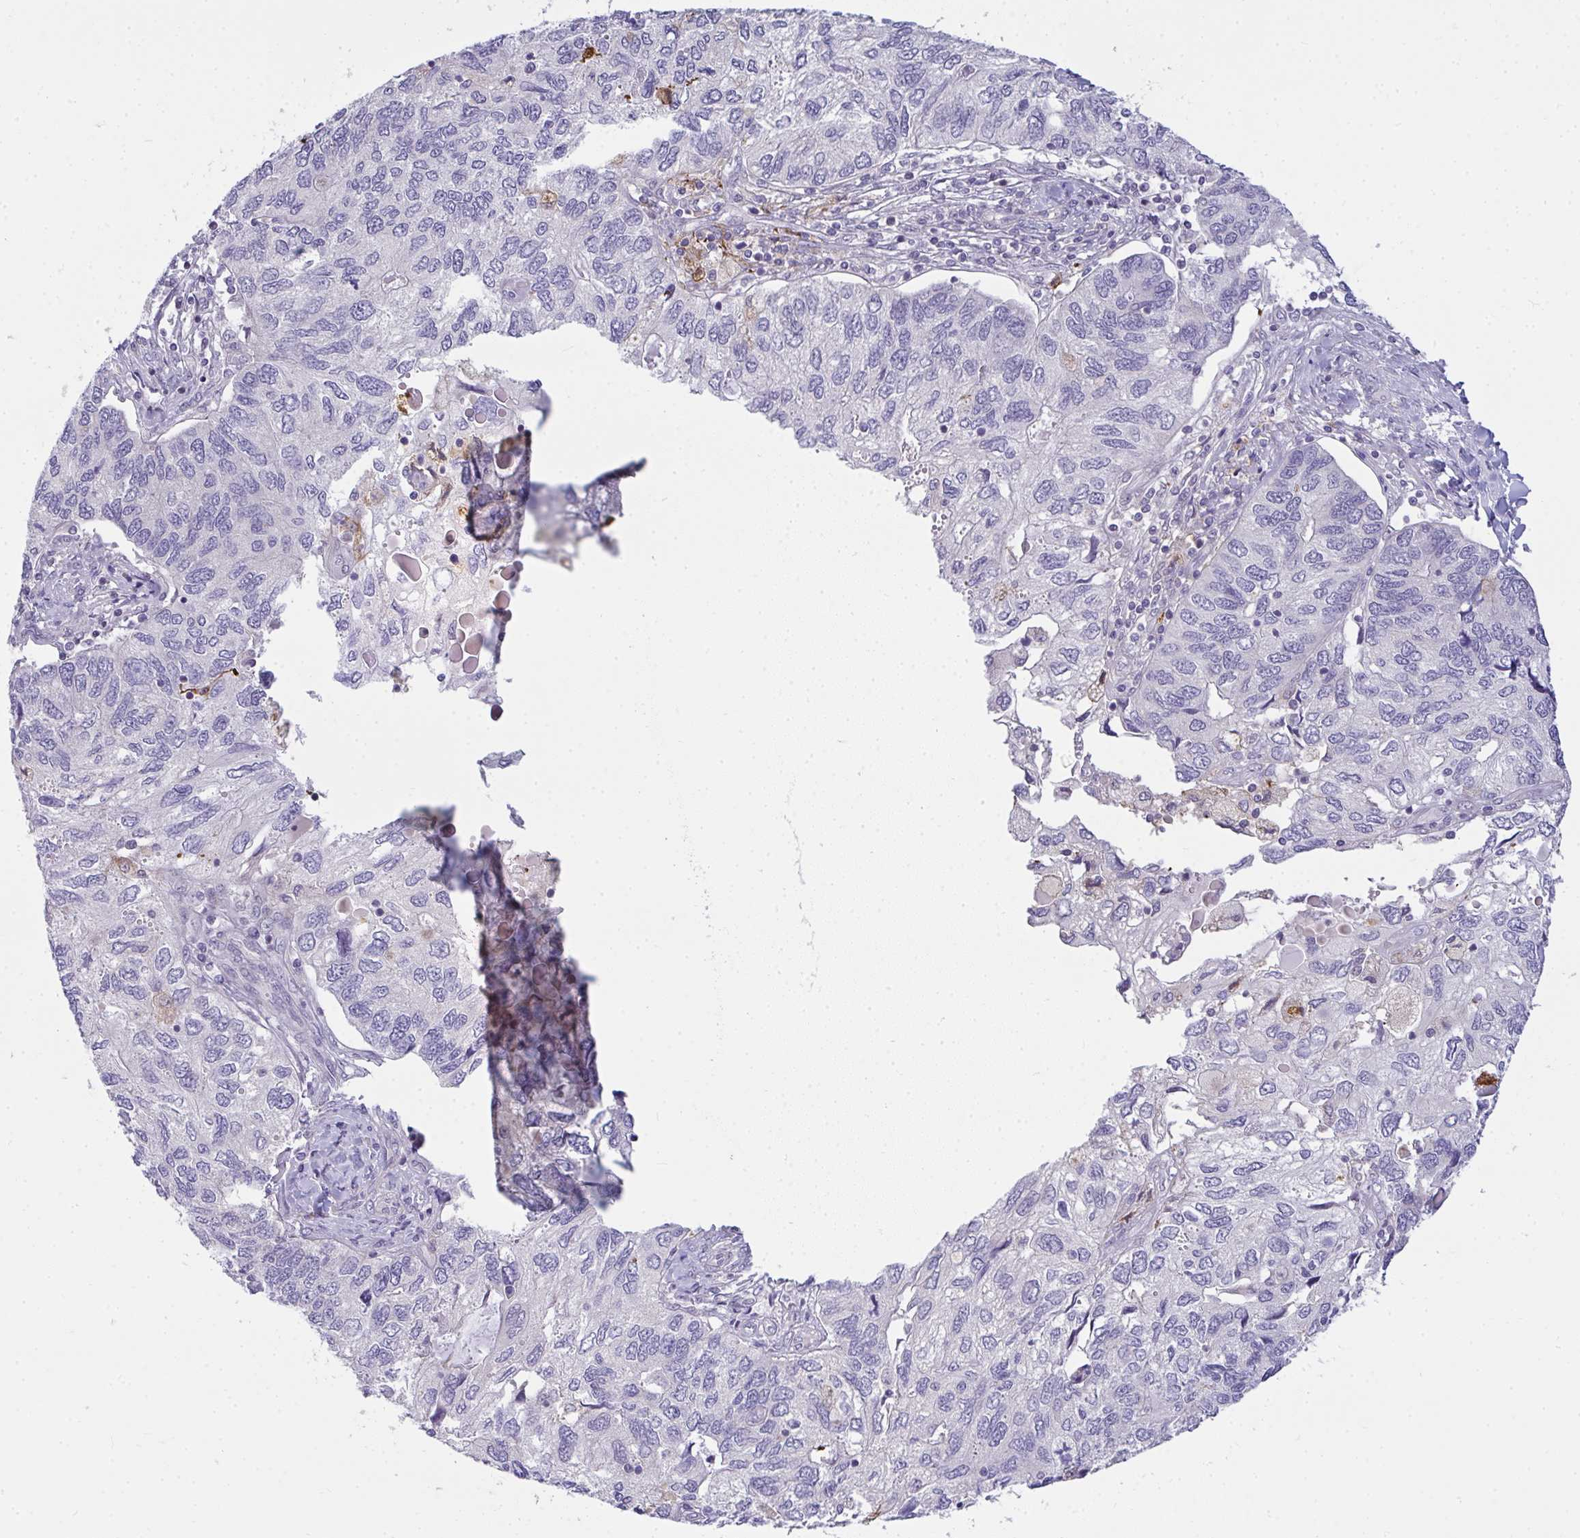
{"staining": {"intensity": "negative", "quantity": "none", "location": "none"}, "tissue": "endometrial cancer", "cell_type": "Tumor cells", "image_type": "cancer", "snomed": [{"axis": "morphology", "description": "Carcinoma, NOS"}, {"axis": "topography", "description": "Uterus"}], "caption": "Micrograph shows no protein positivity in tumor cells of endometrial cancer tissue.", "gene": "SRRM4", "patient": {"sex": "female", "age": 76}}